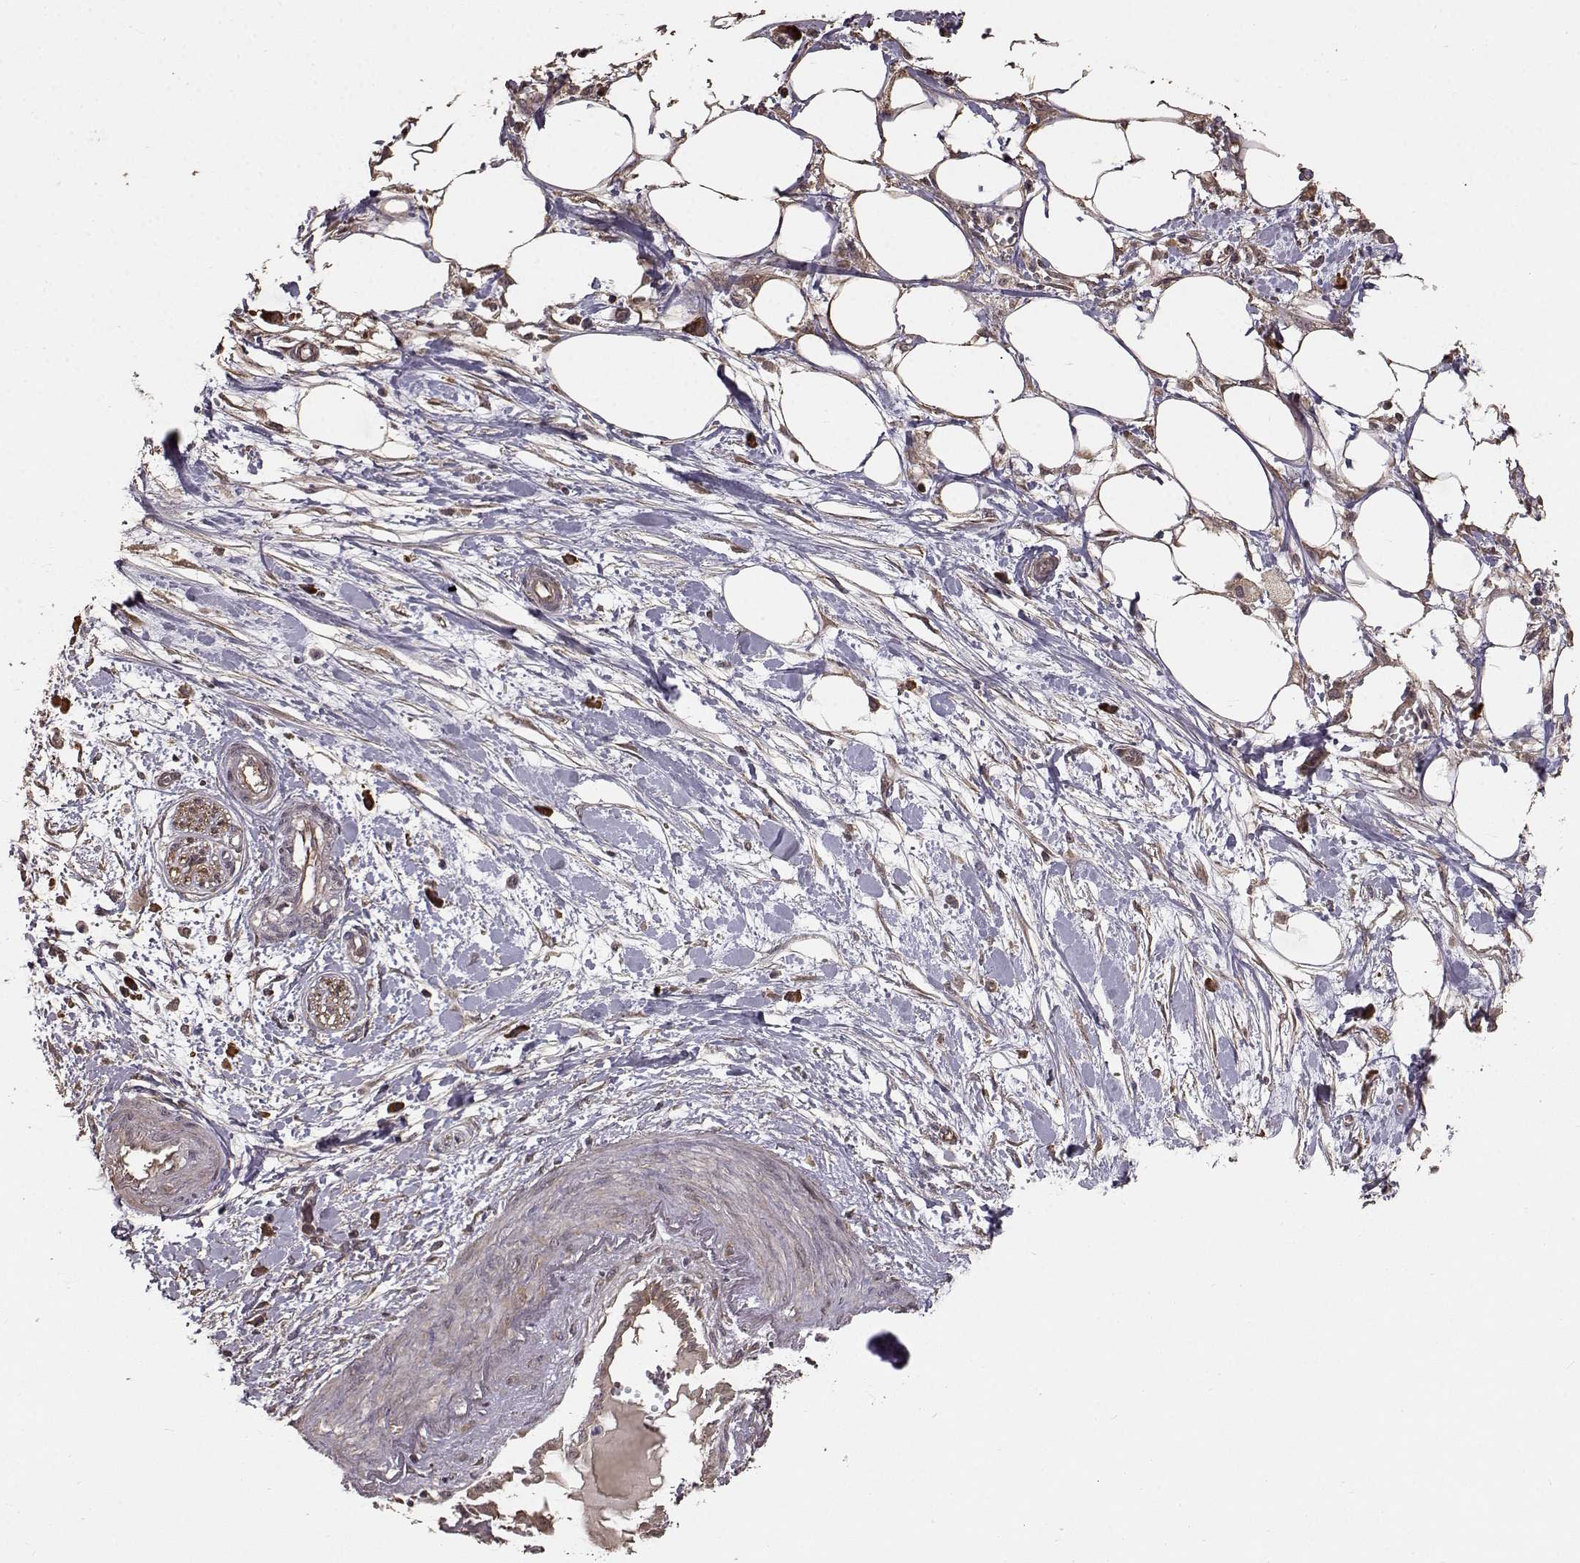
{"staining": {"intensity": "moderate", "quantity": "25%-75%", "location": "cytoplasmic/membranous"}, "tissue": "pancreatic cancer", "cell_type": "Tumor cells", "image_type": "cancer", "snomed": [{"axis": "morphology", "description": "Normal tissue, NOS"}, {"axis": "morphology", "description": "Adenocarcinoma, NOS"}, {"axis": "topography", "description": "Lymph node"}, {"axis": "topography", "description": "Pancreas"}], "caption": "Human pancreatic adenocarcinoma stained with a protein marker exhibits moderate staining in tumor cells.", "gene": "USP15", "patient": {"sex": "female", "age": 58}}